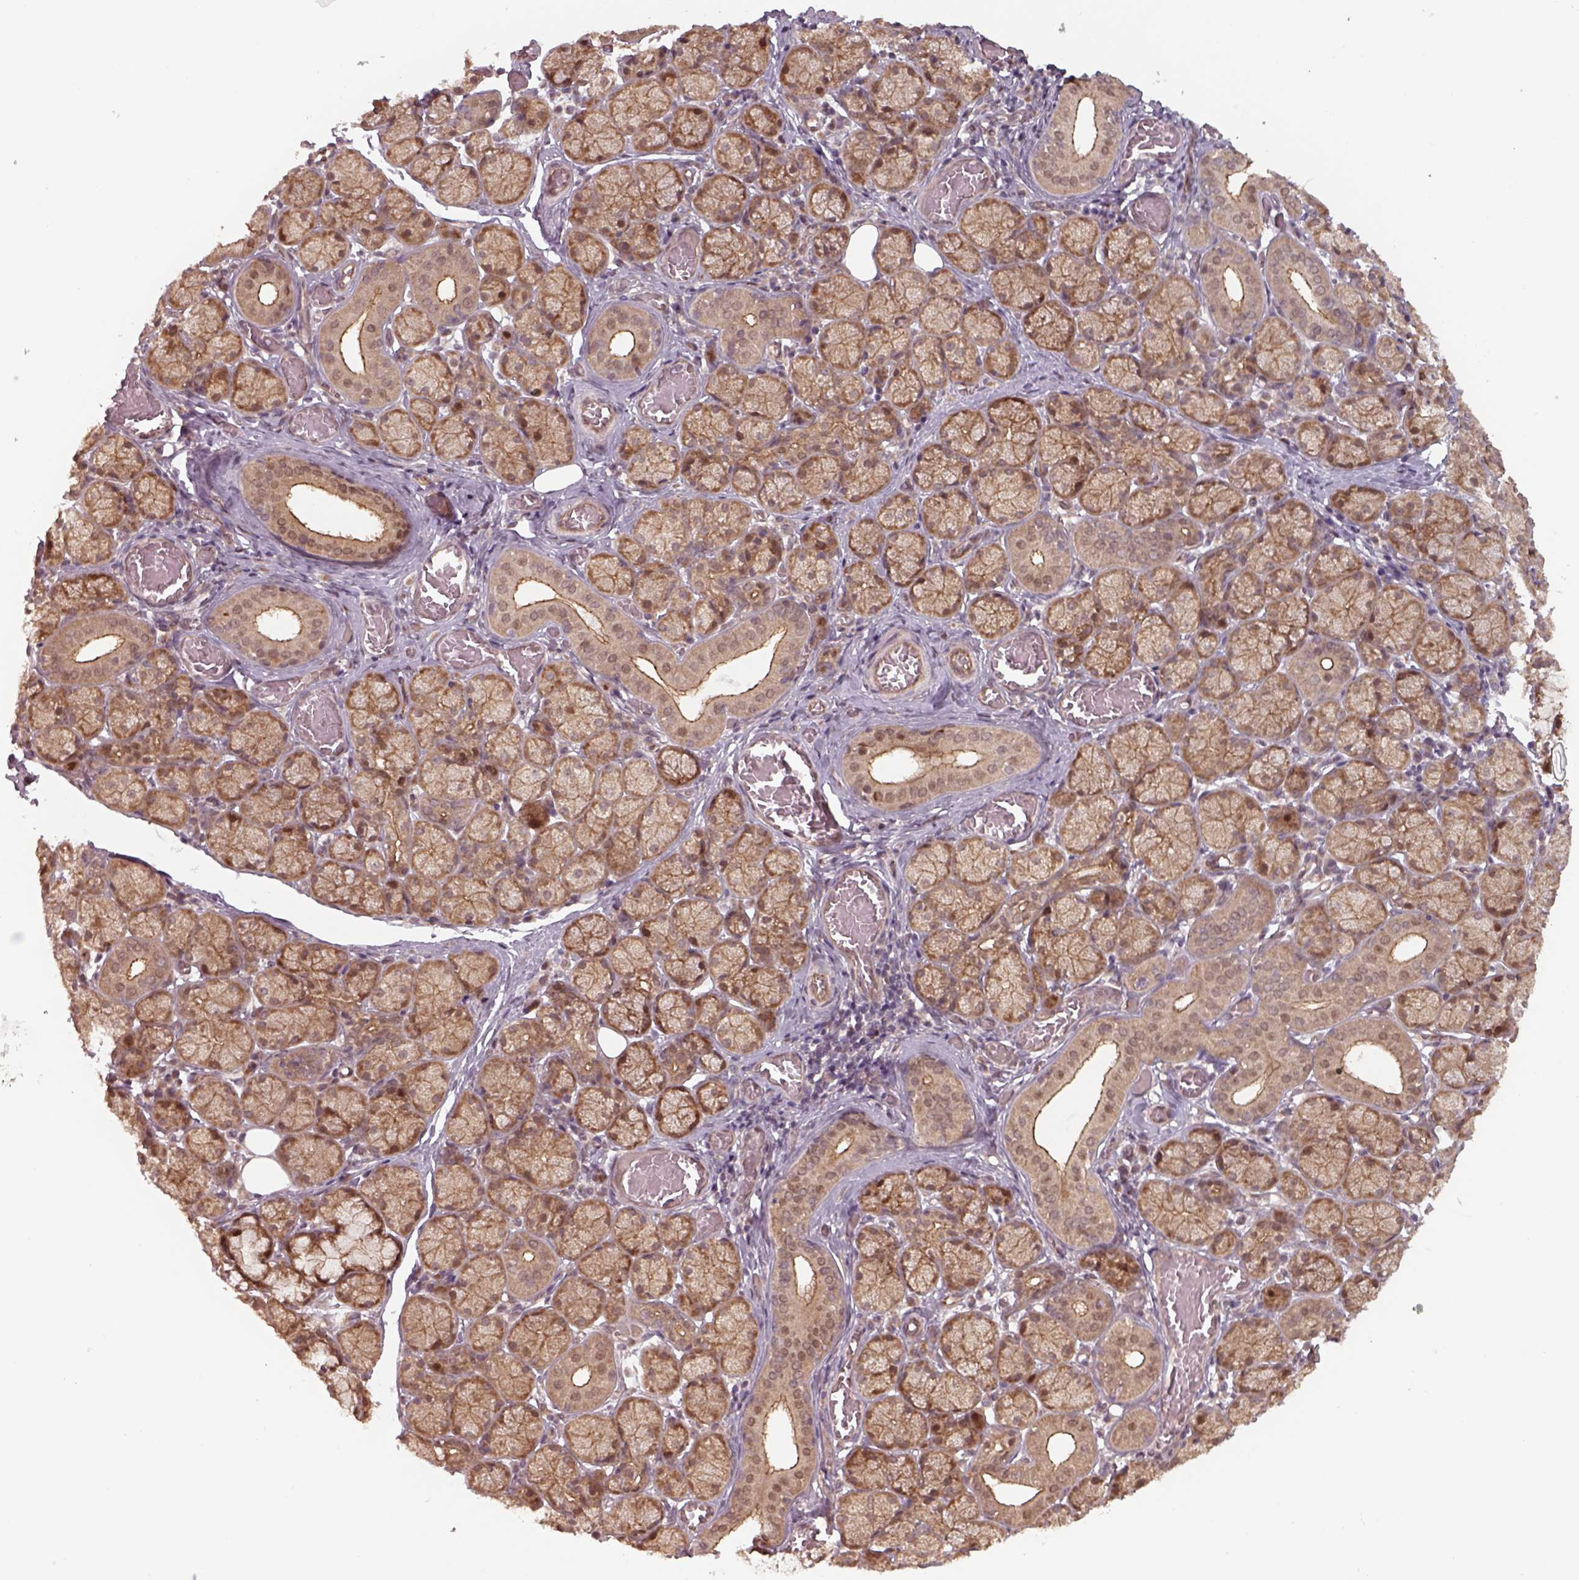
{"staining": {"intensity": "moderate", "quantity": ">75%", "location": "cytoplasmic/membranous,nuclear"}, "tissue": "salivary gland", "cell_type": "Glandular cells", "image_type": "normal", "snomed": [{"axis": "morphology", "description": "Normal tissue, NOS"}, {"axis": "topography", "description": "Salivary gland"}, {"axis": "topography", "description": "Peripheral nerve tissue"}], "caption": "Protein positivity by immunohistochemistry demonstrates moderate cytoplasmic/membranous,nuclear positivity in about >75% of glandular cells in normal salivary gland.", "gene": "CHMP3", "patient": {"sex": "female", "age": 24}}